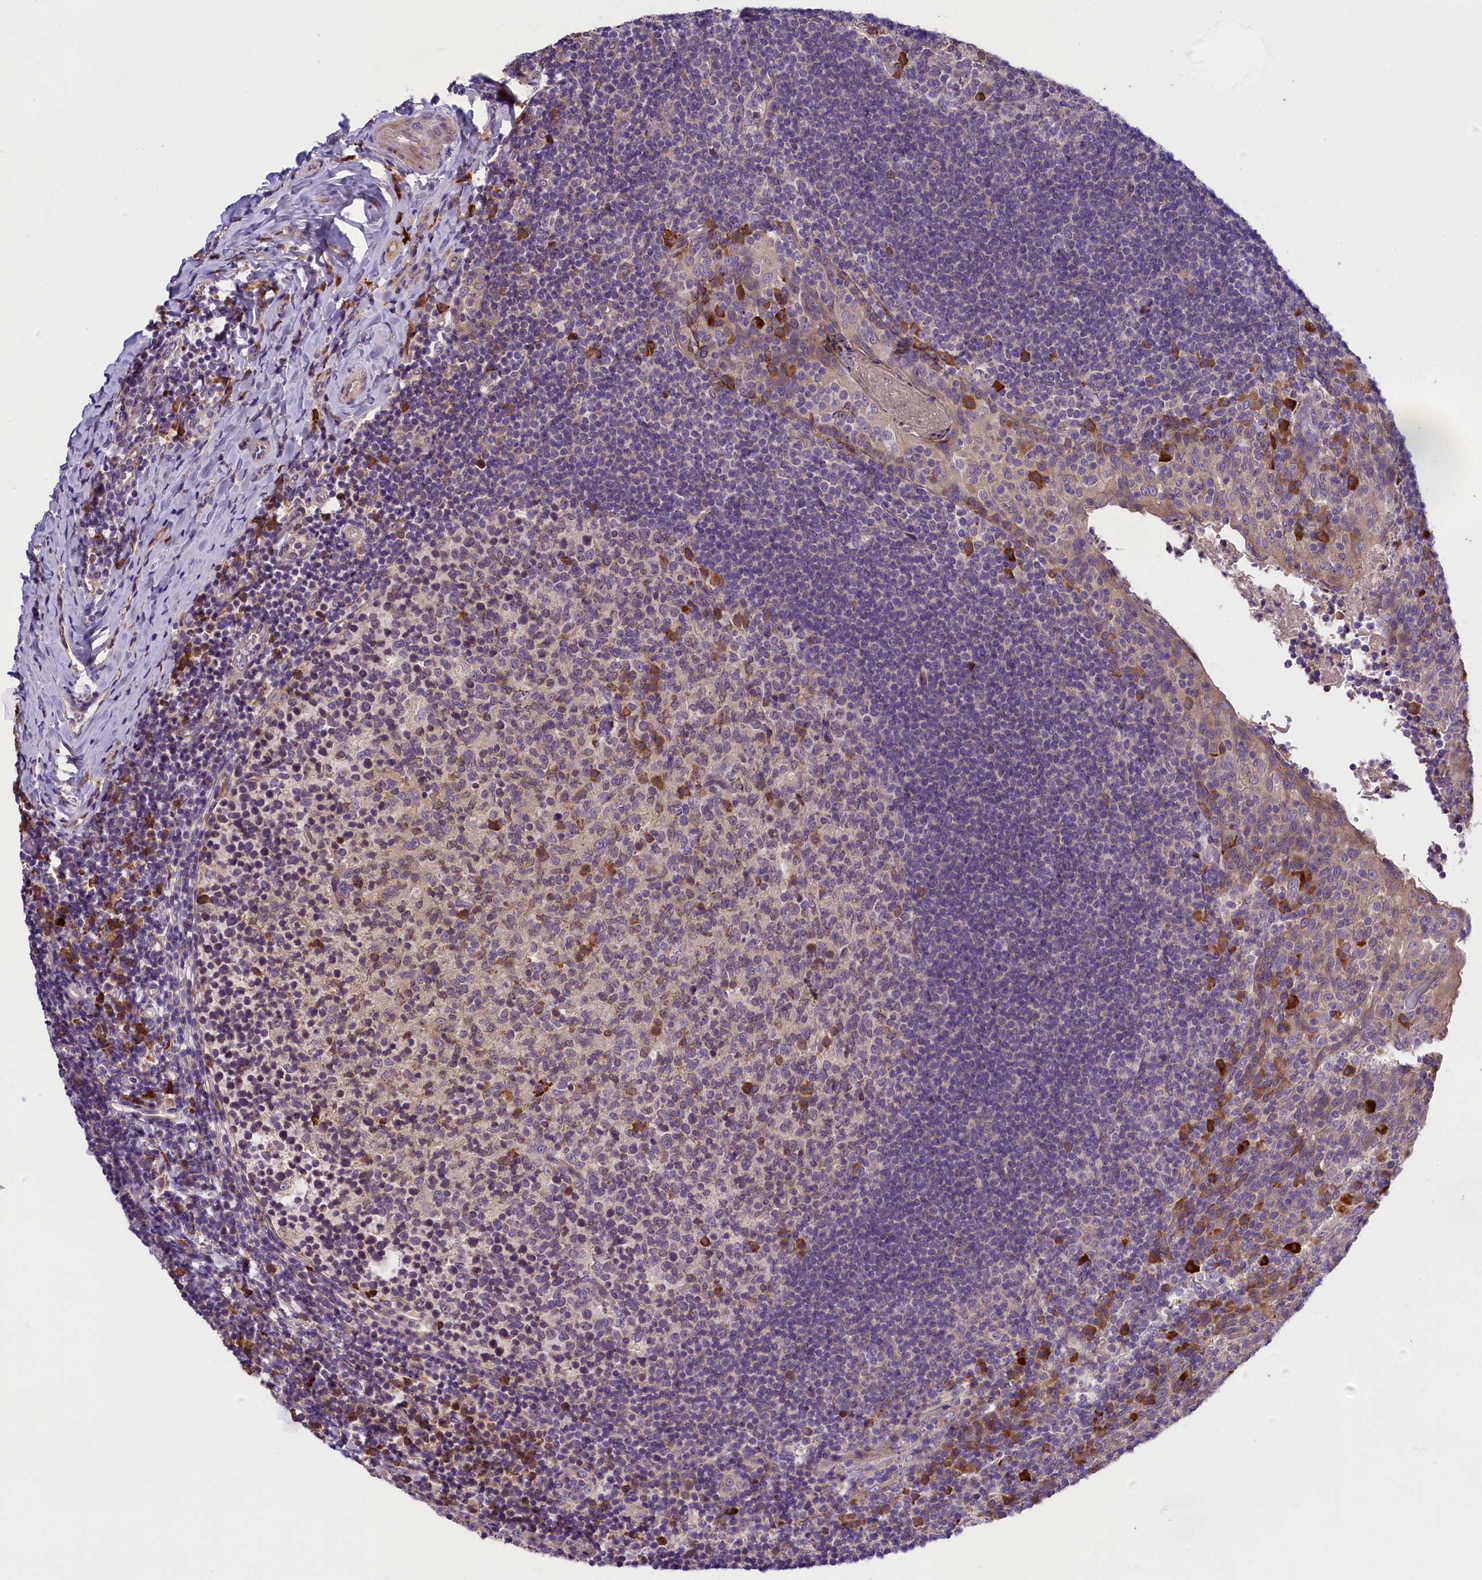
{"staining": {"intensity": "moderate", "quantity": "<25%", "location": "cytoplasmic/membranous"}, "tissue": "tonsil", "cell_type": "Germinal center cells", "image_type": "normal", "snomed": [{"axis": "morphology", "description": "Normal tissue, NOS"}, {"axis": "topography", "description": "Tonsil"}], "caption": "Moderate cytoplasmic/membranous positivity for a protein is seen in about <25% of germinal center cells of unremarkable tonsil using immunohistochemistry (IHC).", "gene": "ABCC10", "patient": {"sex": "female", "age": 10}}